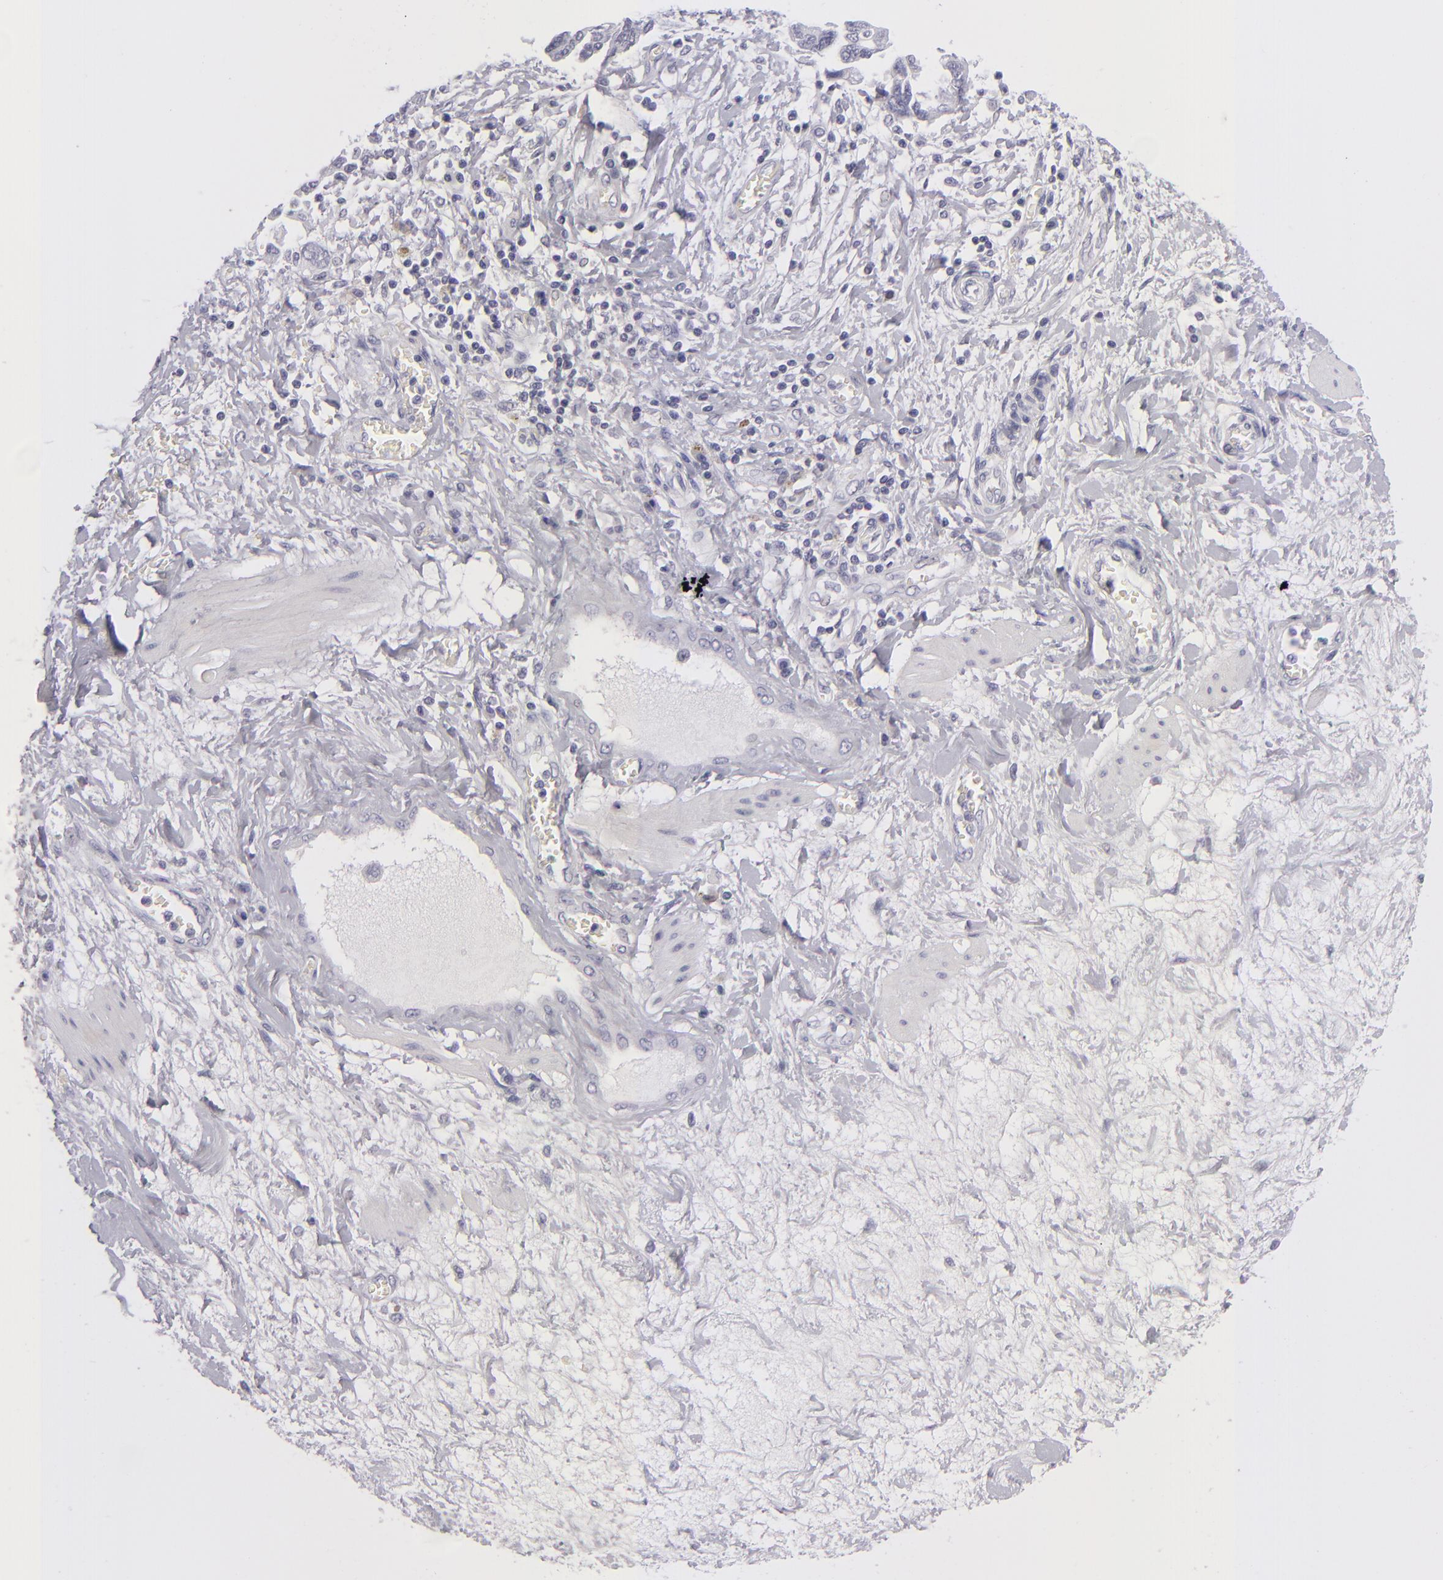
{"staining": {"intensity": "negative", "quantity": "none", "location": "none"}, "tissue": "ovarian cancer", "cell_type": "Tumor cells", "image_type": "cancer", "snomed": [{"axis": "morphology", "description": "Cystadenocarcinoma, serous, NOS"}, {"axis": "topography", "description": "Ovary"}], "caption": "This is a histopathology image of IHC staining of ovarian cancer (serous cystadenocarcinoma), which shows no expression in tumor cells. Brightfield microscopy of immunohistochemistry (IHC) stained with DAB (3,3'-diaminobenzidine) (brown) and hematoxylin (blue), captured at high magnification.", "gene": "TNNC1", "patient": {"sex": "female", "age": 63}}